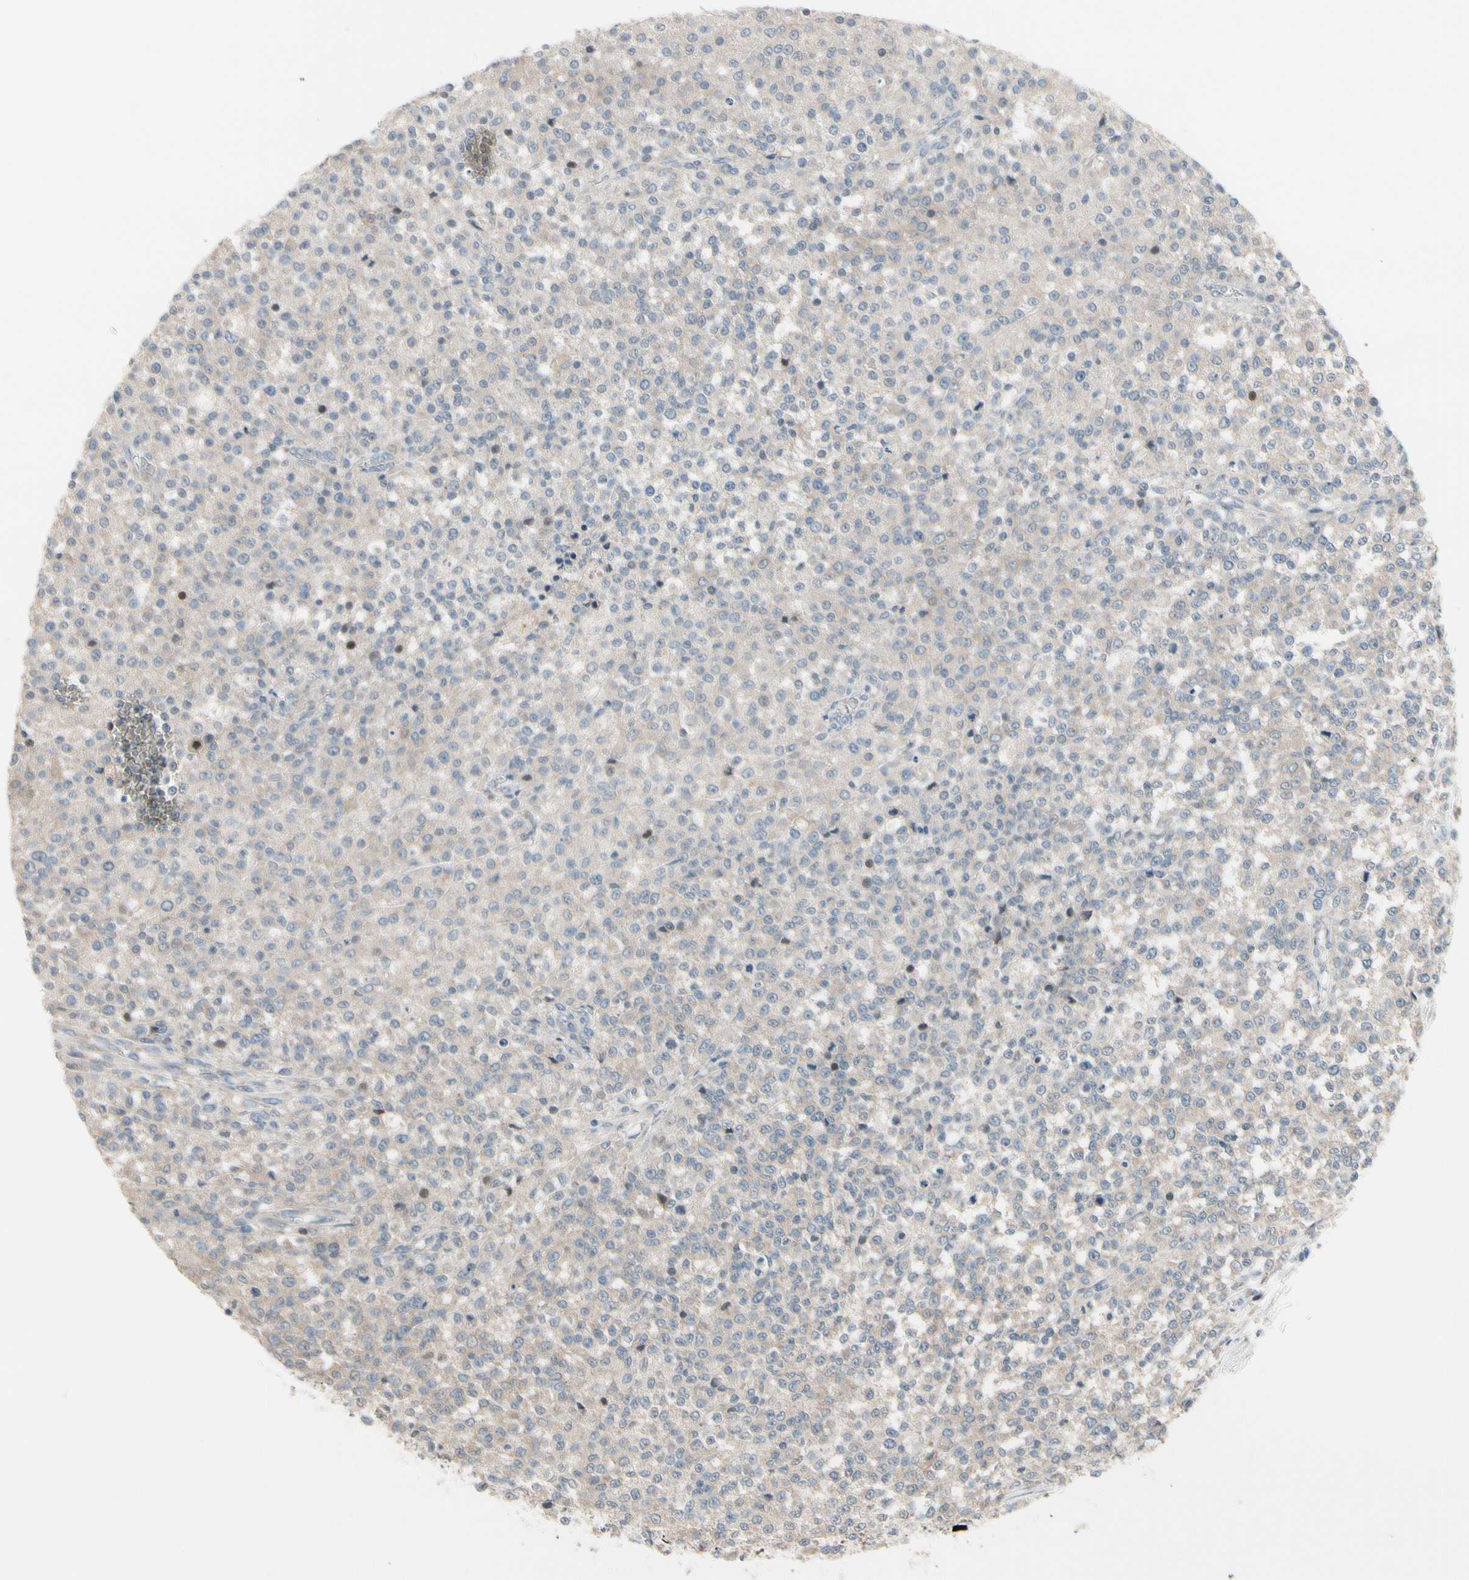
{"staining": {"intensity": "negative", "quantity": "none", "location": "none"}, "tissue": "testis cancer", "cell_type": "Tumor cells", "image_type": "cancer", "snomed": [{"axis": "morphology", "description": "Seminoma, NOS"}, {"axis": "topography", "description": "Testis"}], "caption": "This image is of testis cancer stained with IHC to label a protein in brown with the nuclei are counter-stained blue. There is no staining in tumor cells.", "gene": "SNX29", "patient": {"sex": "male", "age": 59}}